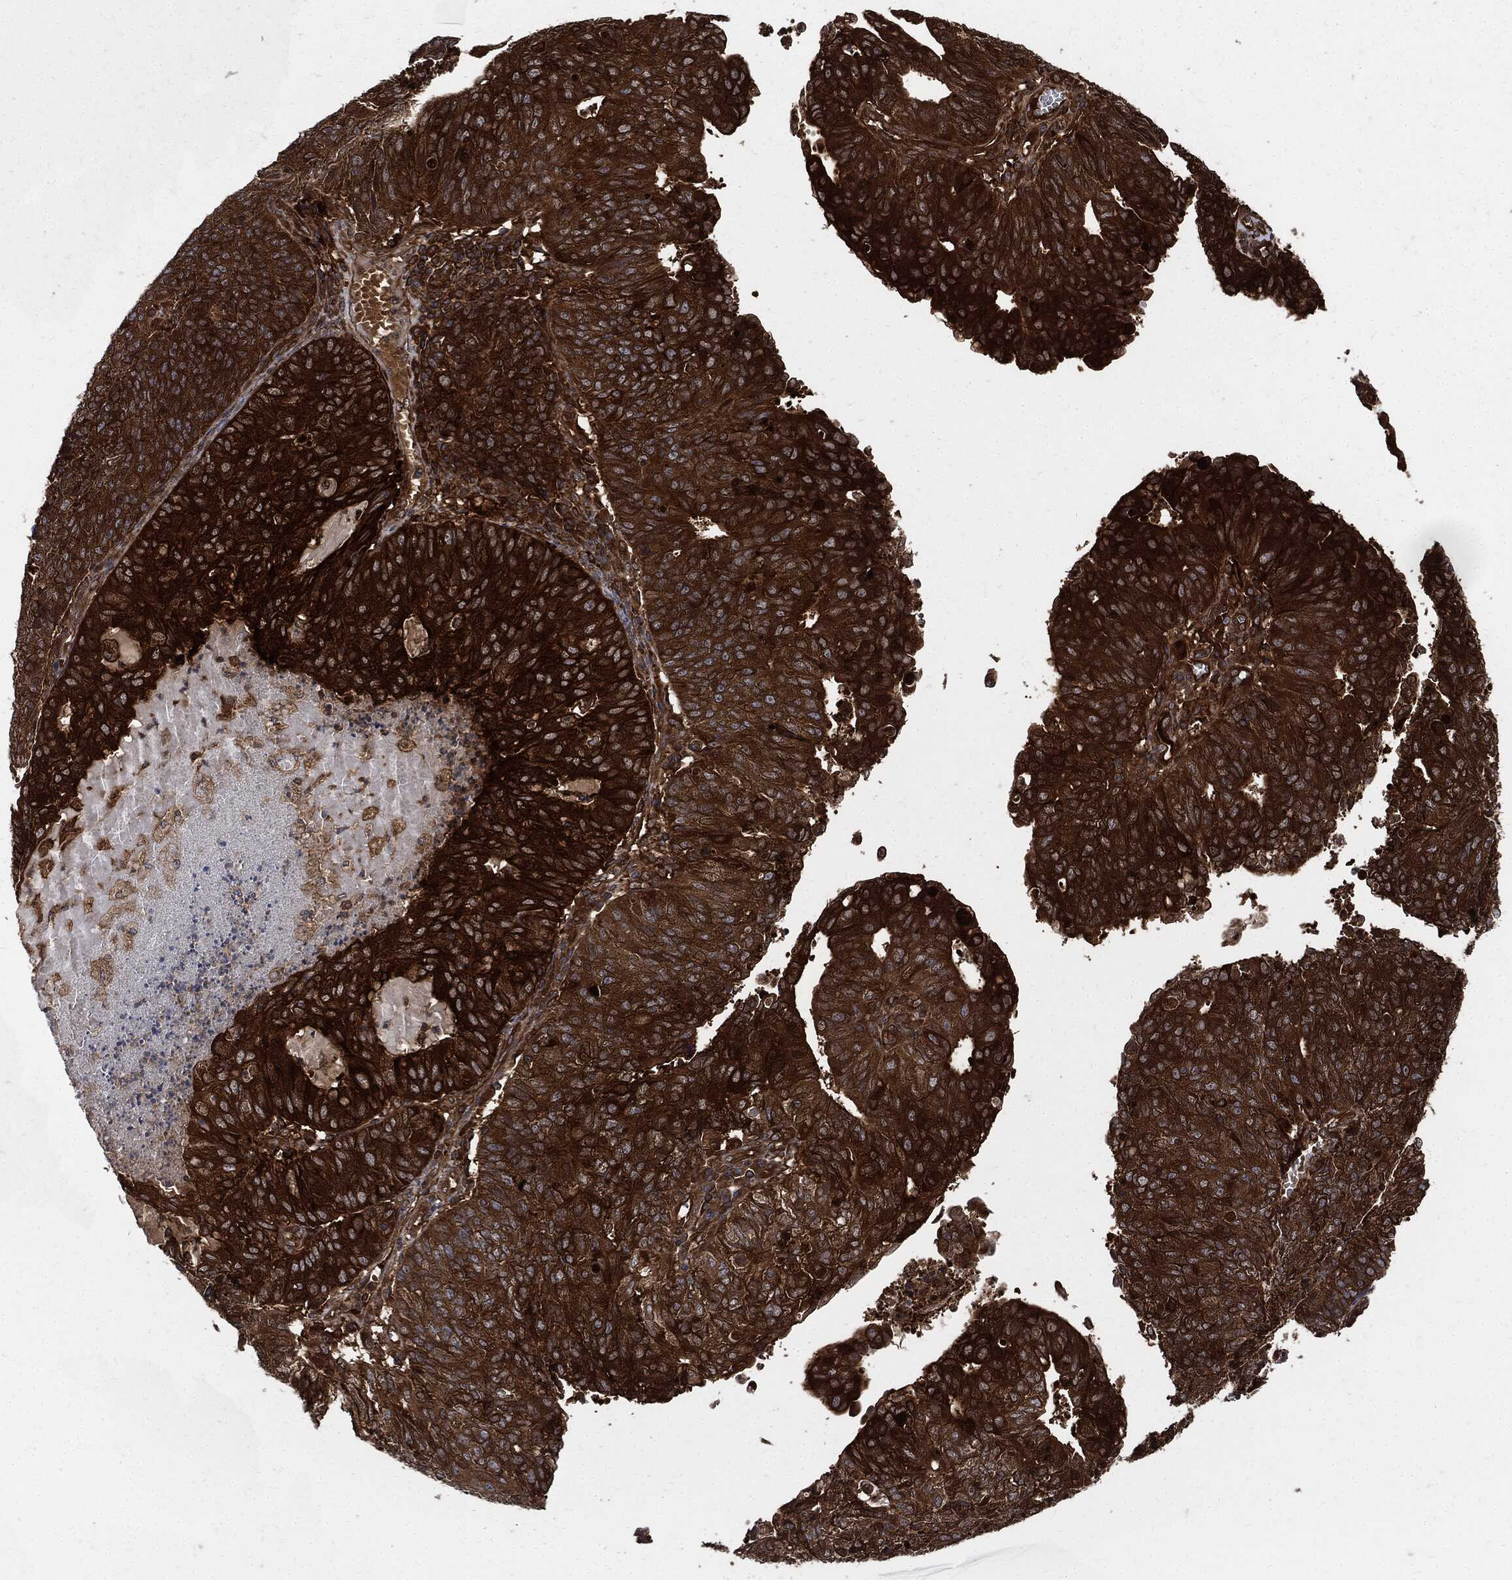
{"staining": {"intensity": "strong", "quantity": ">75%", "location": "cytoplasmic/membranous"}, "tissue": "endometrial cancer", "cell_type": "Tumor cells", "image_type": "cancer", "snomed": [{"axis": "morphology", "description": "Adenocarcinoma, NOS"}, {"axis": "topography", "description": "Endometrium"}], "caption": "Immunohistochemistry (DAB) staining of human endometrial adenocarcinoma reveals strong cytoplasmic/membranous protein positivity in about >75% of tumor cells.", "gene": "XPNPEP1", "patient": {"sex": "female", "age": 82}}